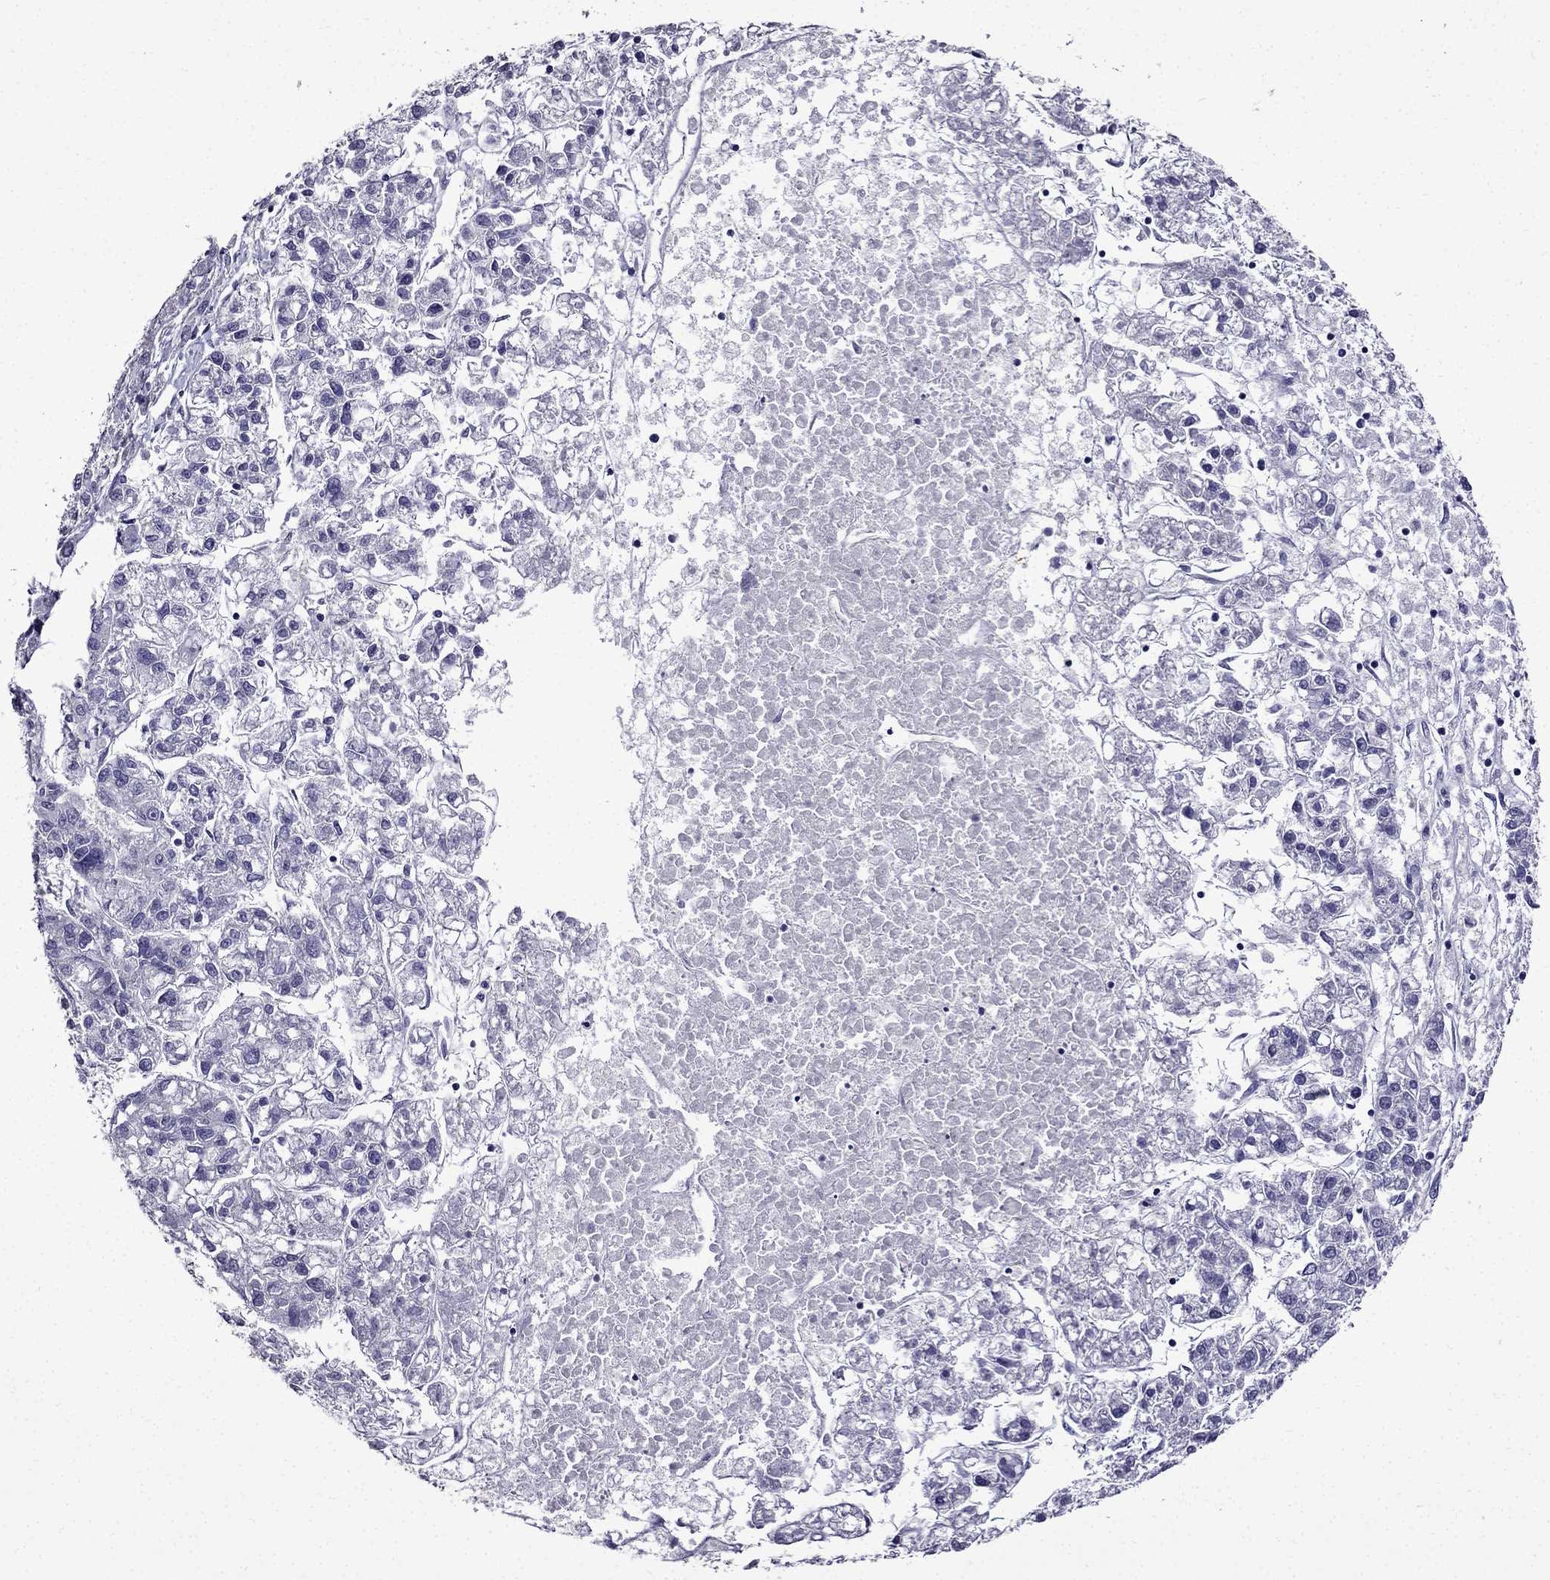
{"staining": {"intensity": "negative", "quantity": "none", "location": "none"}, "tissue": "liver cancer", "cell_type": "Tumor cells", "image_type": "cancer", "snomed": [{"axis": "morphology", "description": "Carcinoma, Hepatocellular, NOS"}, {"axis": "topography", "description": "Liver"}], "caption": "Immunohistochemistry image of neoplastic tissue: liver hepatocellular carcinoma stained with DAB (3,3'-diaminobenzidine) exhibits no significant protein staining in tumor cells. (Brightfield microscopy of DAB (3,3'-diaminobenzidine) immunohistochemistry (IHC) at high magnification).", "gene": "DNAH17", "patient": {"sex": "male", "age": 56}}